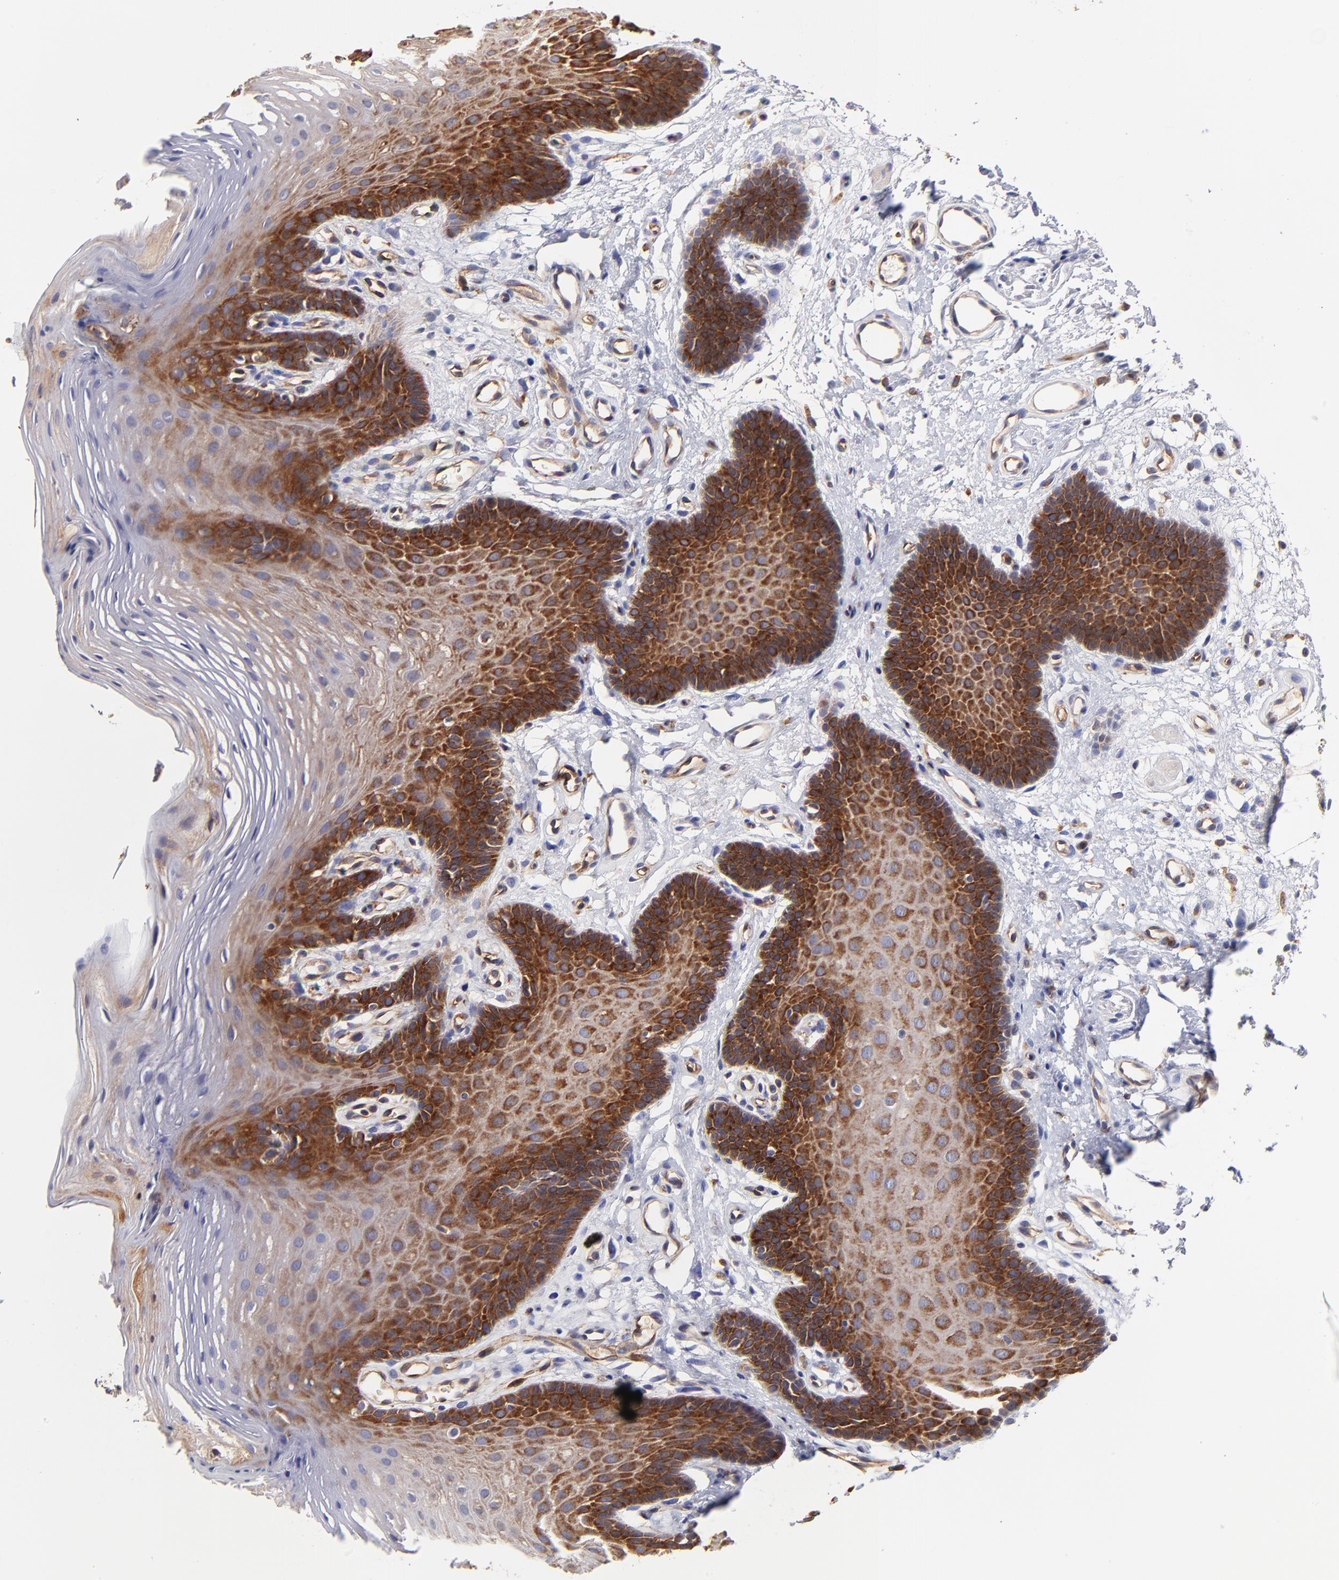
{"staining": {"intensity": "moderate", "quantity": ">75%", "location": "cytoplasmic/membranous"}, "tissue": "oral mucosa", "cell_type": "Squamous epithelial cells", "image_type": "normal", "snomed": [{"axis": "morphology", "description": "Normal tissue, NOS"}, {"axis": "topography", "description": "Oral tissue"}], "caption": "Benign oral mucosa exhibits moderate cytoplasmic/membranous staining in about >75% of squamous epithelial cells Nuclei are stained in blue..", "gene": "CD2AP", "patient": {"sex": "male", "age": 62}}